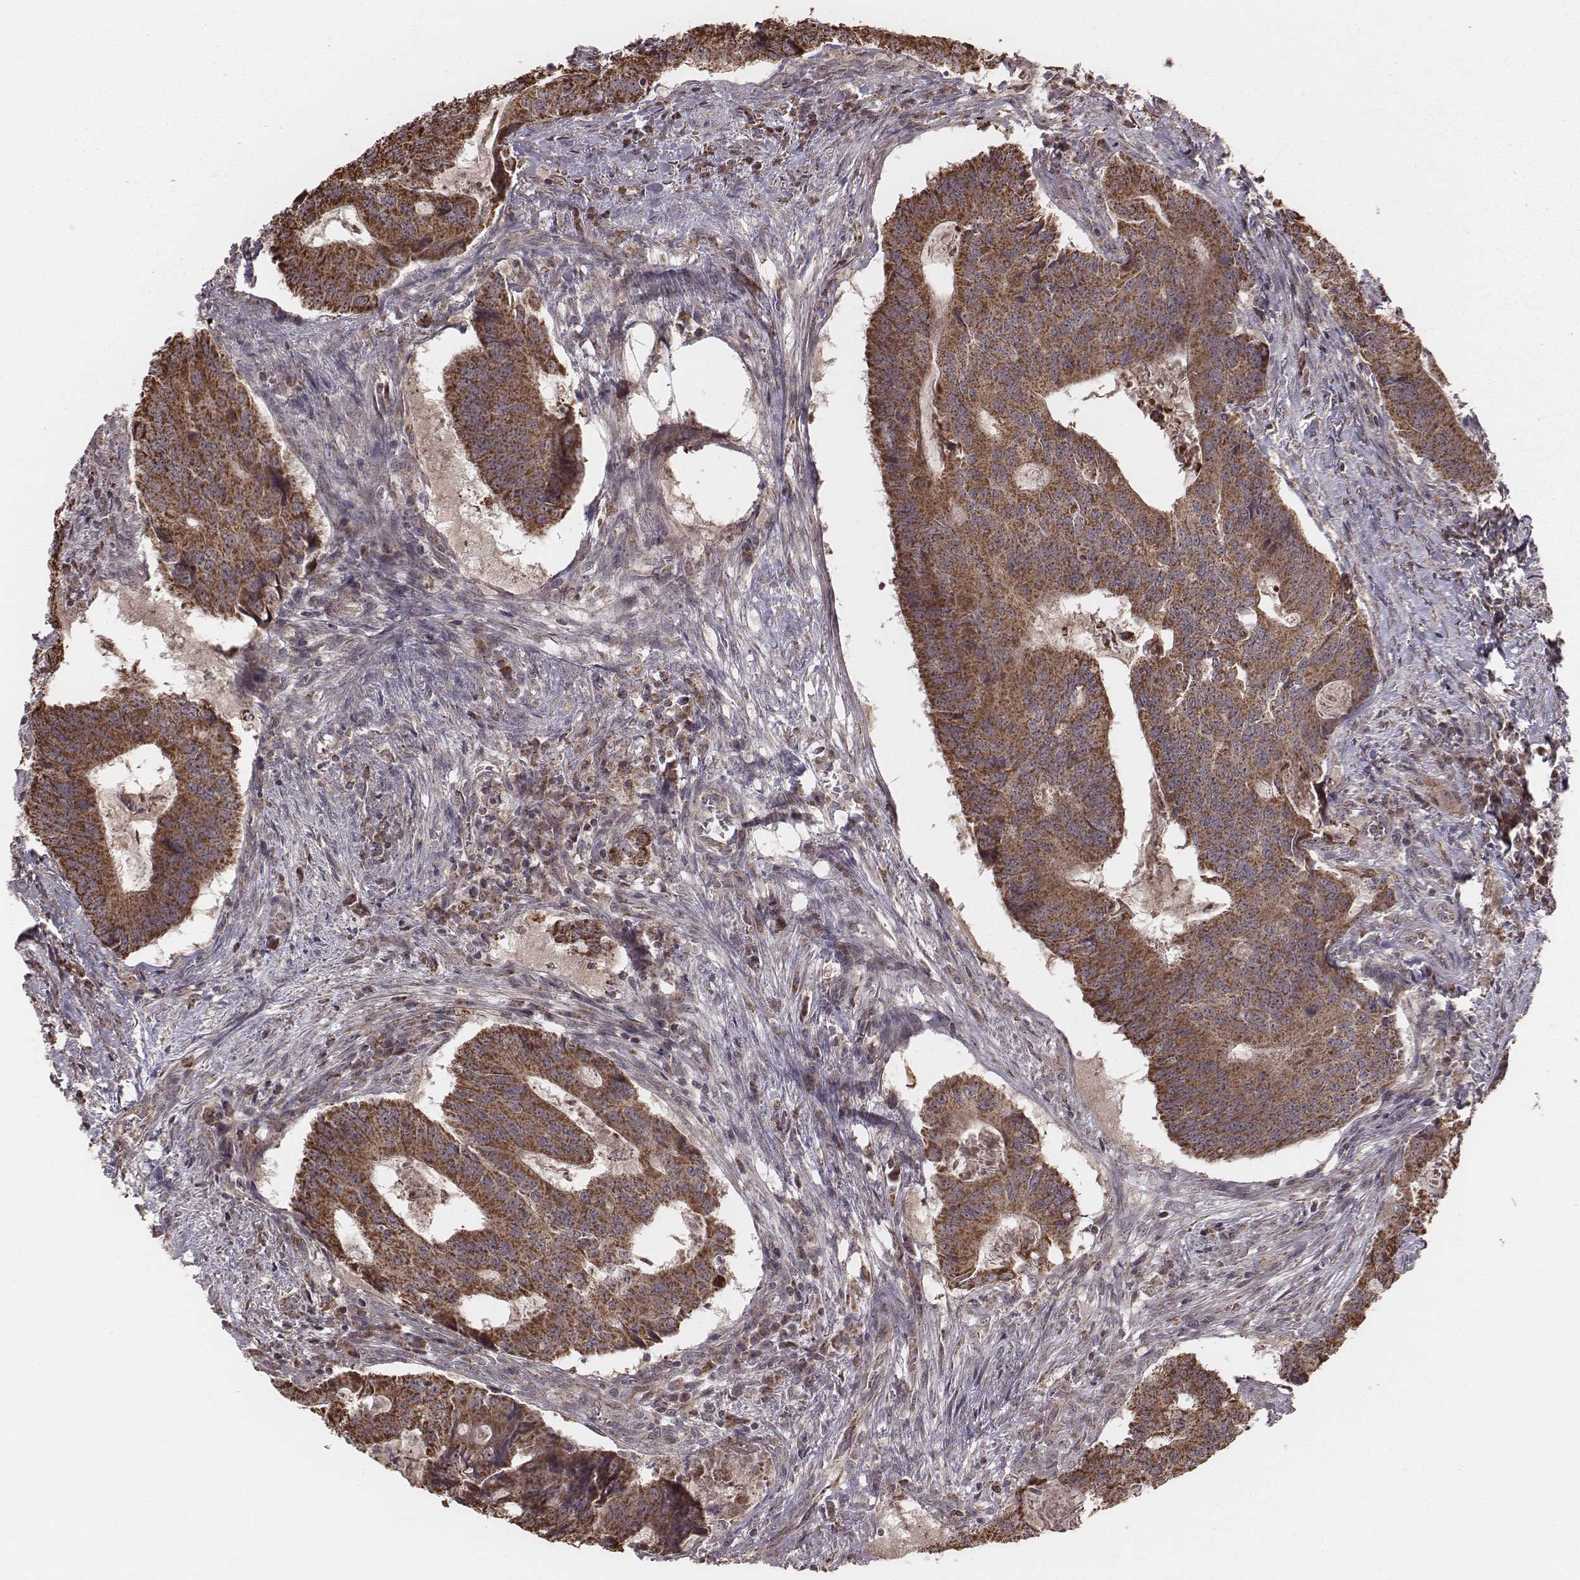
{"staining": {"intensity": "strong", "quantity": ">75%", "location": "cytoplasmic/membranous"}, "tissue": "colorectal cancer", "cell_type": "Tumor cells", "image_type": "cancer", "snomed": [{"axis": "morphology", "description": "Adenocarcinoma, NOS"}, {"axis": "topography", "description": "Colon"}], "caption": "DAB immunohistochemical staining of human colorectal cancer reveals strong cytoplasmic/membranous protein expression in approximately >75% of tumor cells.", "gene": "PDCD2L", "patient": {"sex": "male", "age": 67}}